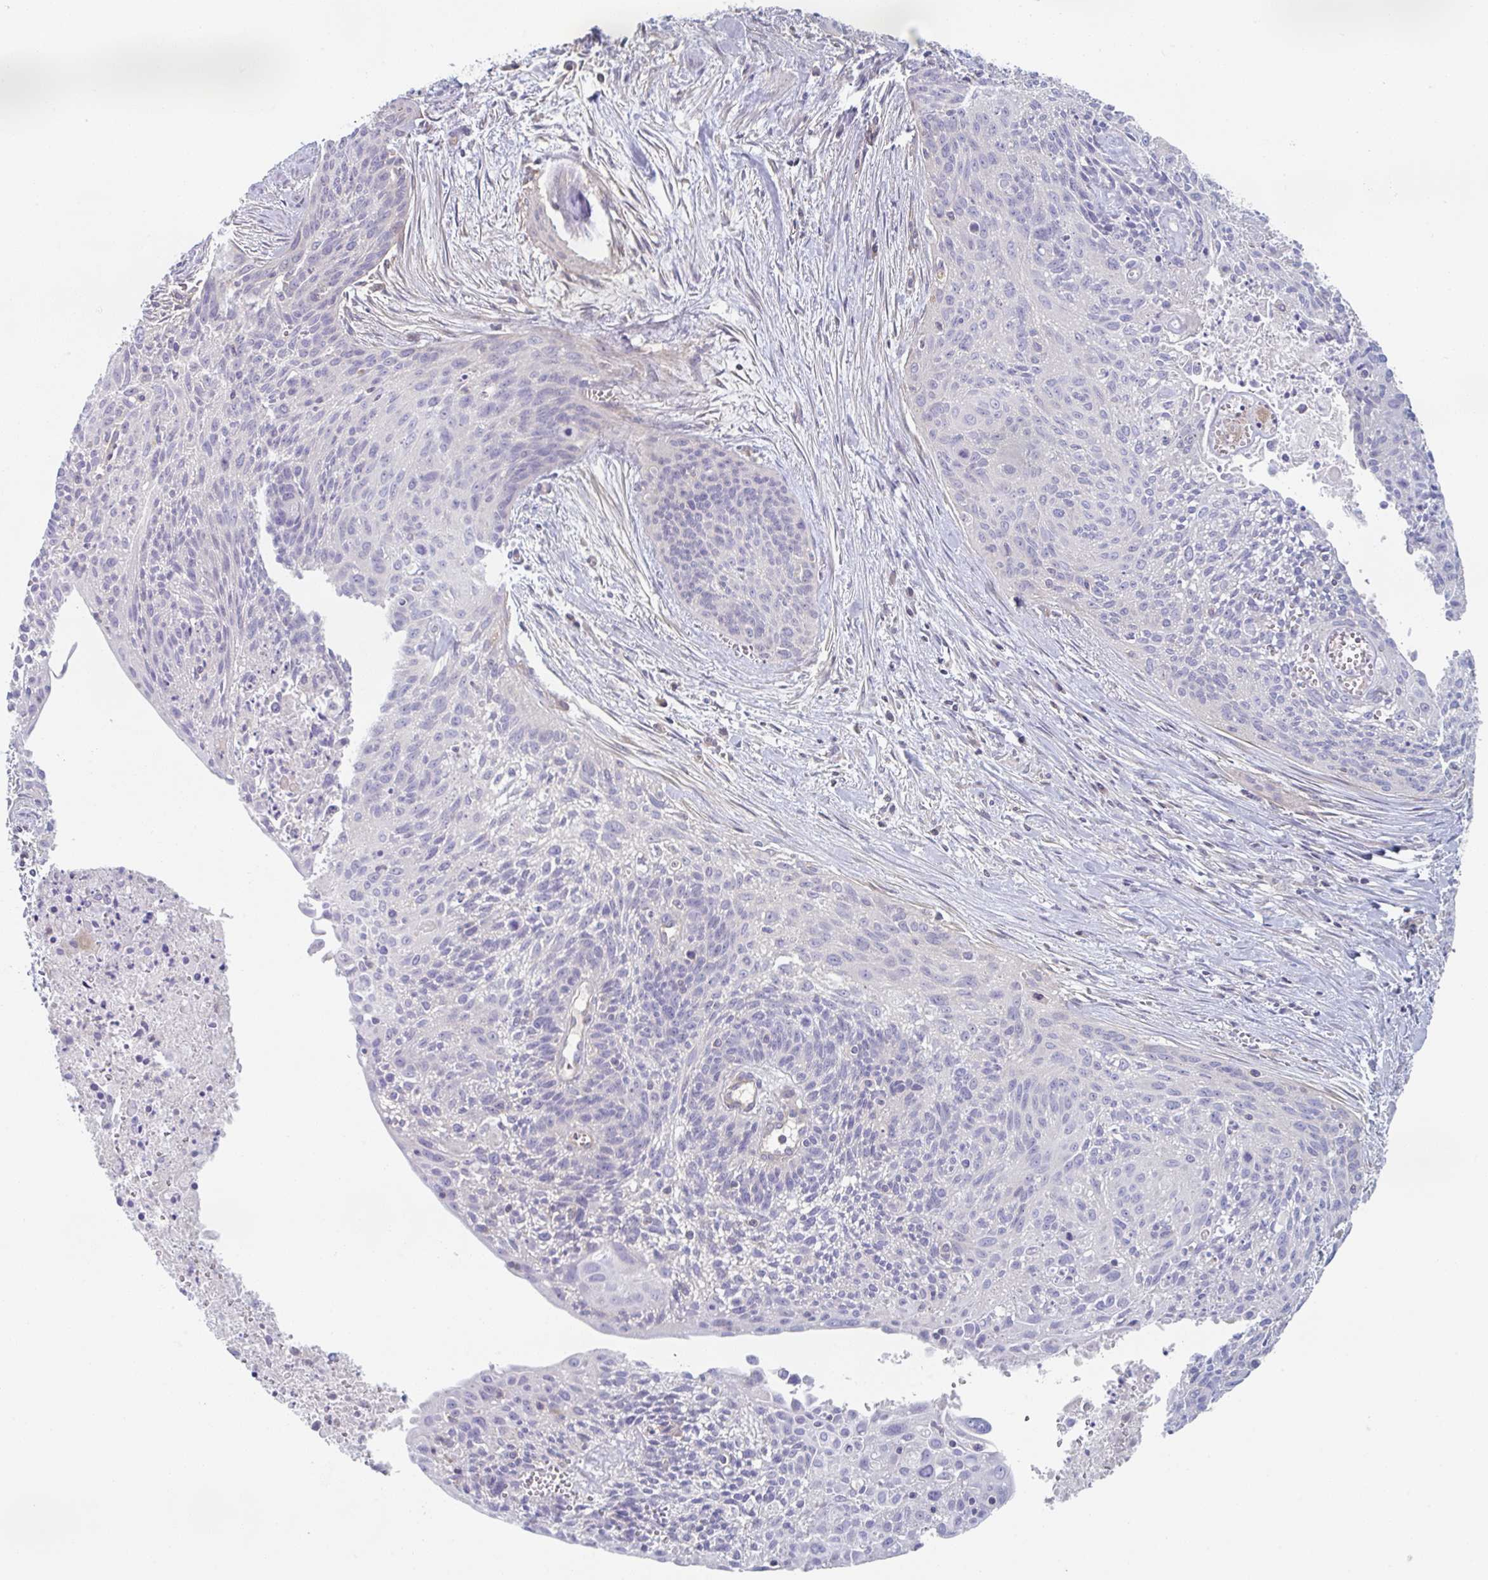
{"staining": {"intensity": "negative", "quantity": "none", "location": "none"}, "tissue": "cervical cancer", "cell_type": "Tumor cells", "image_type": "cancer", "snomed": [{"axis": "morphology", "description": "Squamous cell carcinoma, NOS"}, {"axis": "topography", "description": "Cervix"}], "caption": "Cervical cancer (squamous cell carcinoma) stained for a protein using IHC reveals no staining tumor cells.", "gene": "AMPD2", "patient": {"sex": "female", "age": 55}}